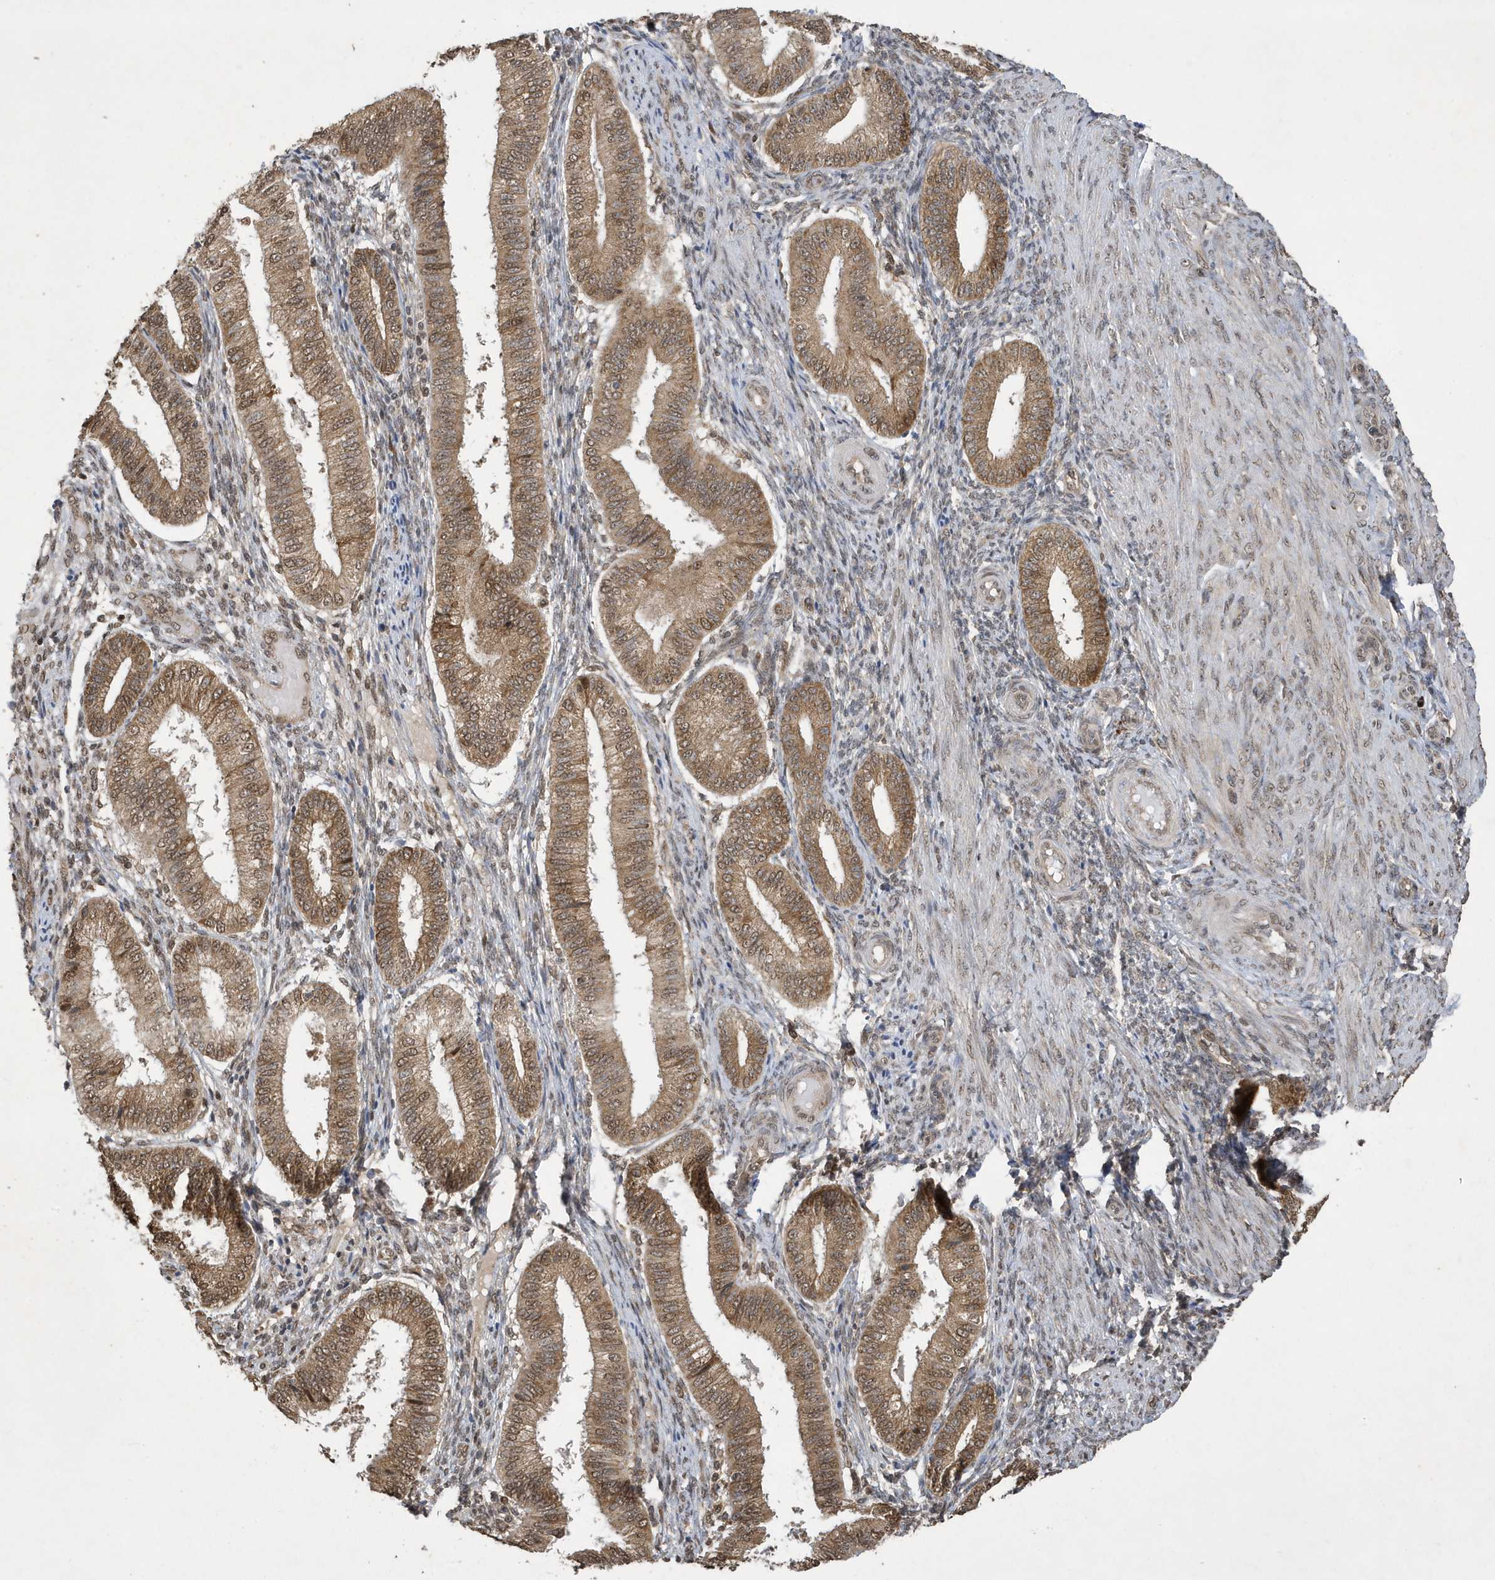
{"staining": {"intensity": "weak", "quantity": "25%-75%", "location": "nuclear"}, "tissue": "endometrium", "cell_type": "Cells in endometrial stroma", "image_type": "normal", "snomed": [{"axis": "morphology", "description": "Normal tissue, NOS"}, {"axis": "topography", "description": "Endometrium"}], "caption": "A brown stain labels weak nuclear staining of a protein in cells in endometrial stroma of unremarkable endometrium. (Stains: DAB (3,3'-diaminobenzidine) in brown, nuclei in blue, Microscopy: brightfield microscopy at high magnification).", "gene": "STX10", "patient": {"sex": "female", "age": 39}}